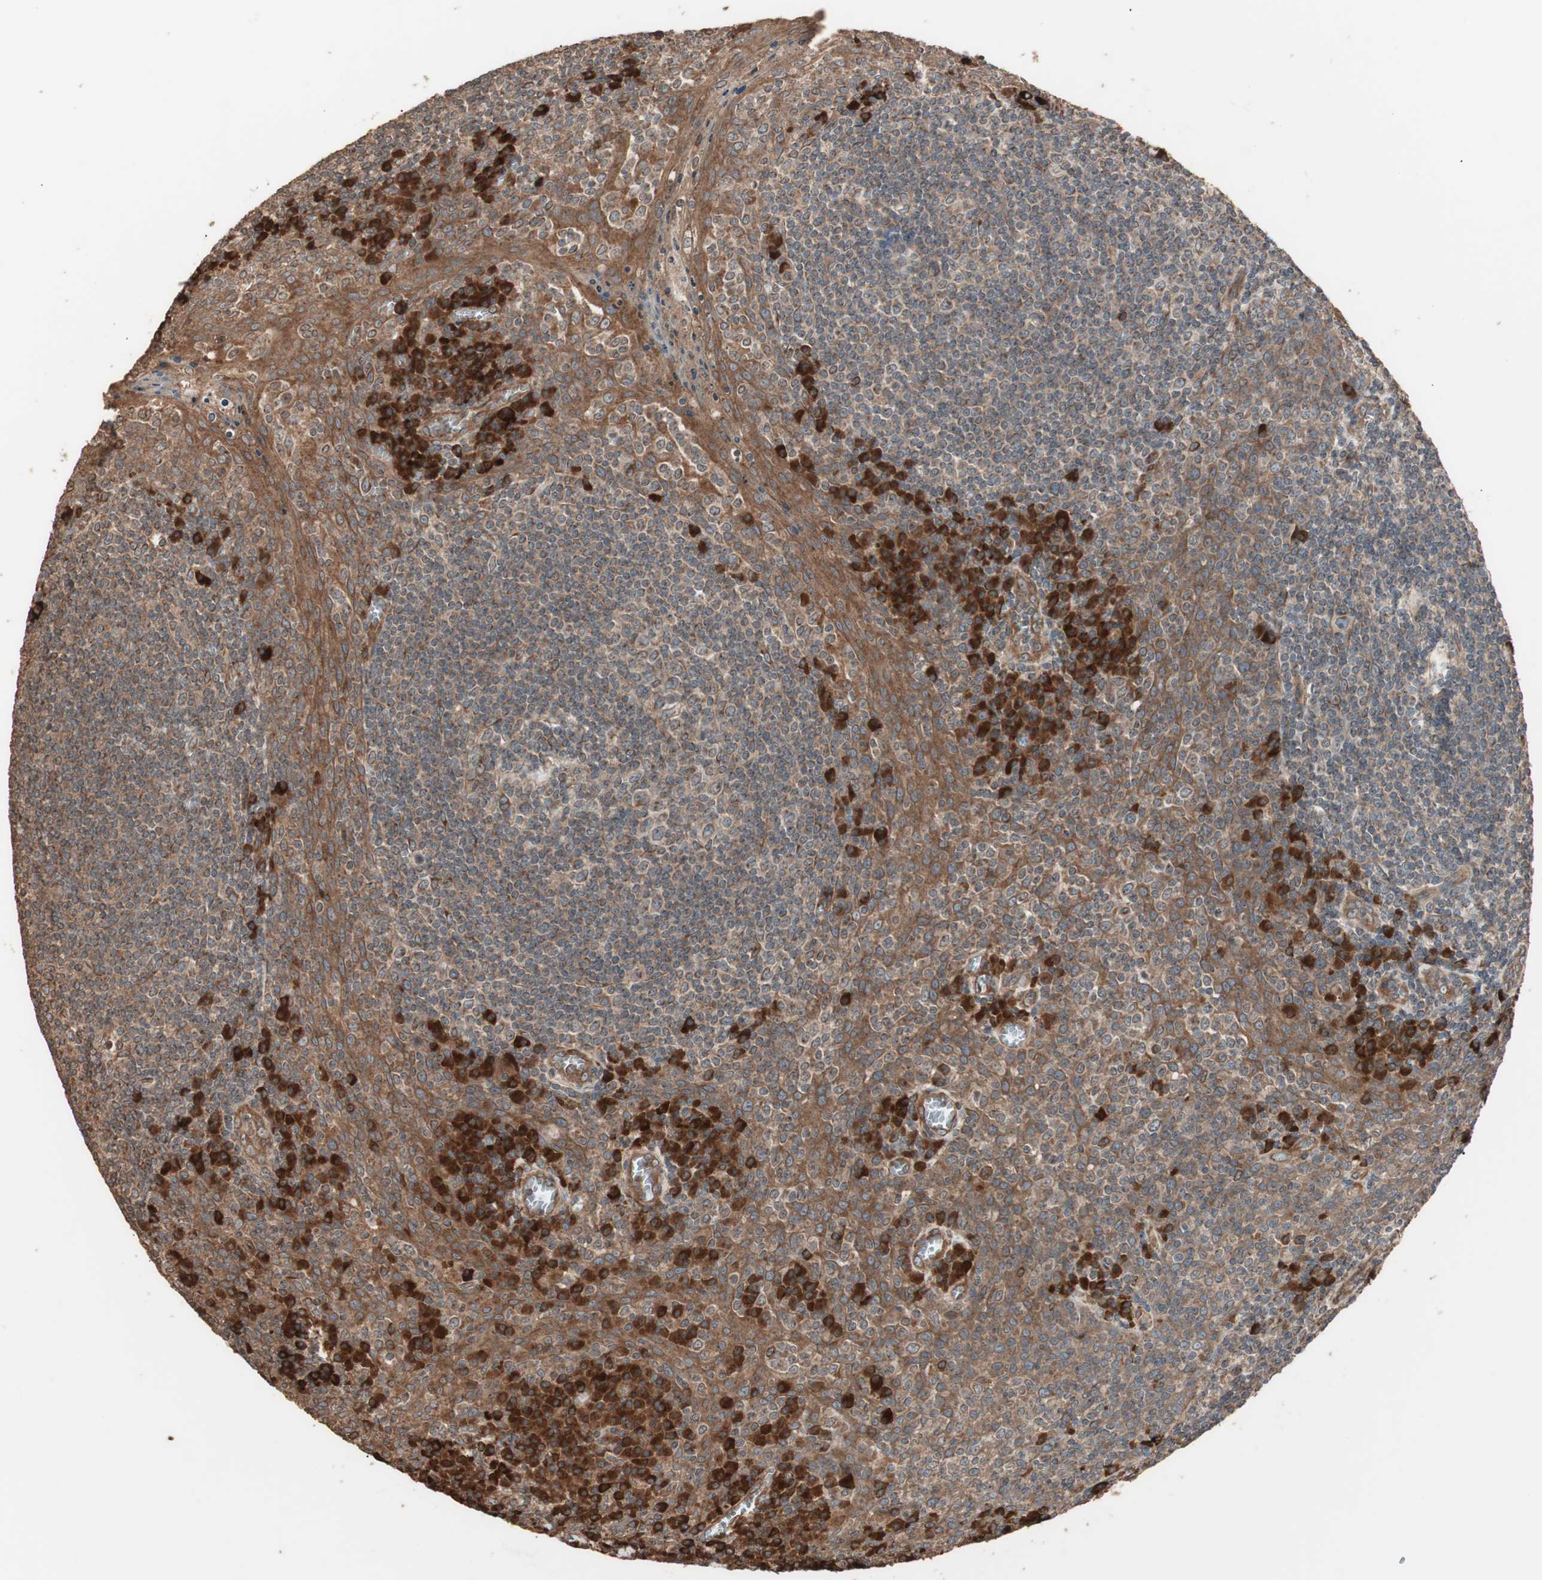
{"staining": {"intensity": "moderate", "quantity": "25%-75%", "location": "cytoplasmic/membranous"}, "tissue": "tonsil", "cell_type": "Germinal center cells", "image_type": "normal", "snomed": [{"axis": "morphology", "description": "Normal tissue, NOS"}, {"axis": "topography", "description": "Tonsil"}], "caption": "Immunohistochemistry (IHC) of benign human tonsil reveals medium levels of moderate cytoplasmic/membranous staining in about 25%-75% of germinal center cells. The protein of interest is stained brown, and the nuclei are stained in blue (DAB IHC with brightfield microscopy, high magnification).", "gene": "LZTS1", "patient": {"sex": "male", "age": 31}}